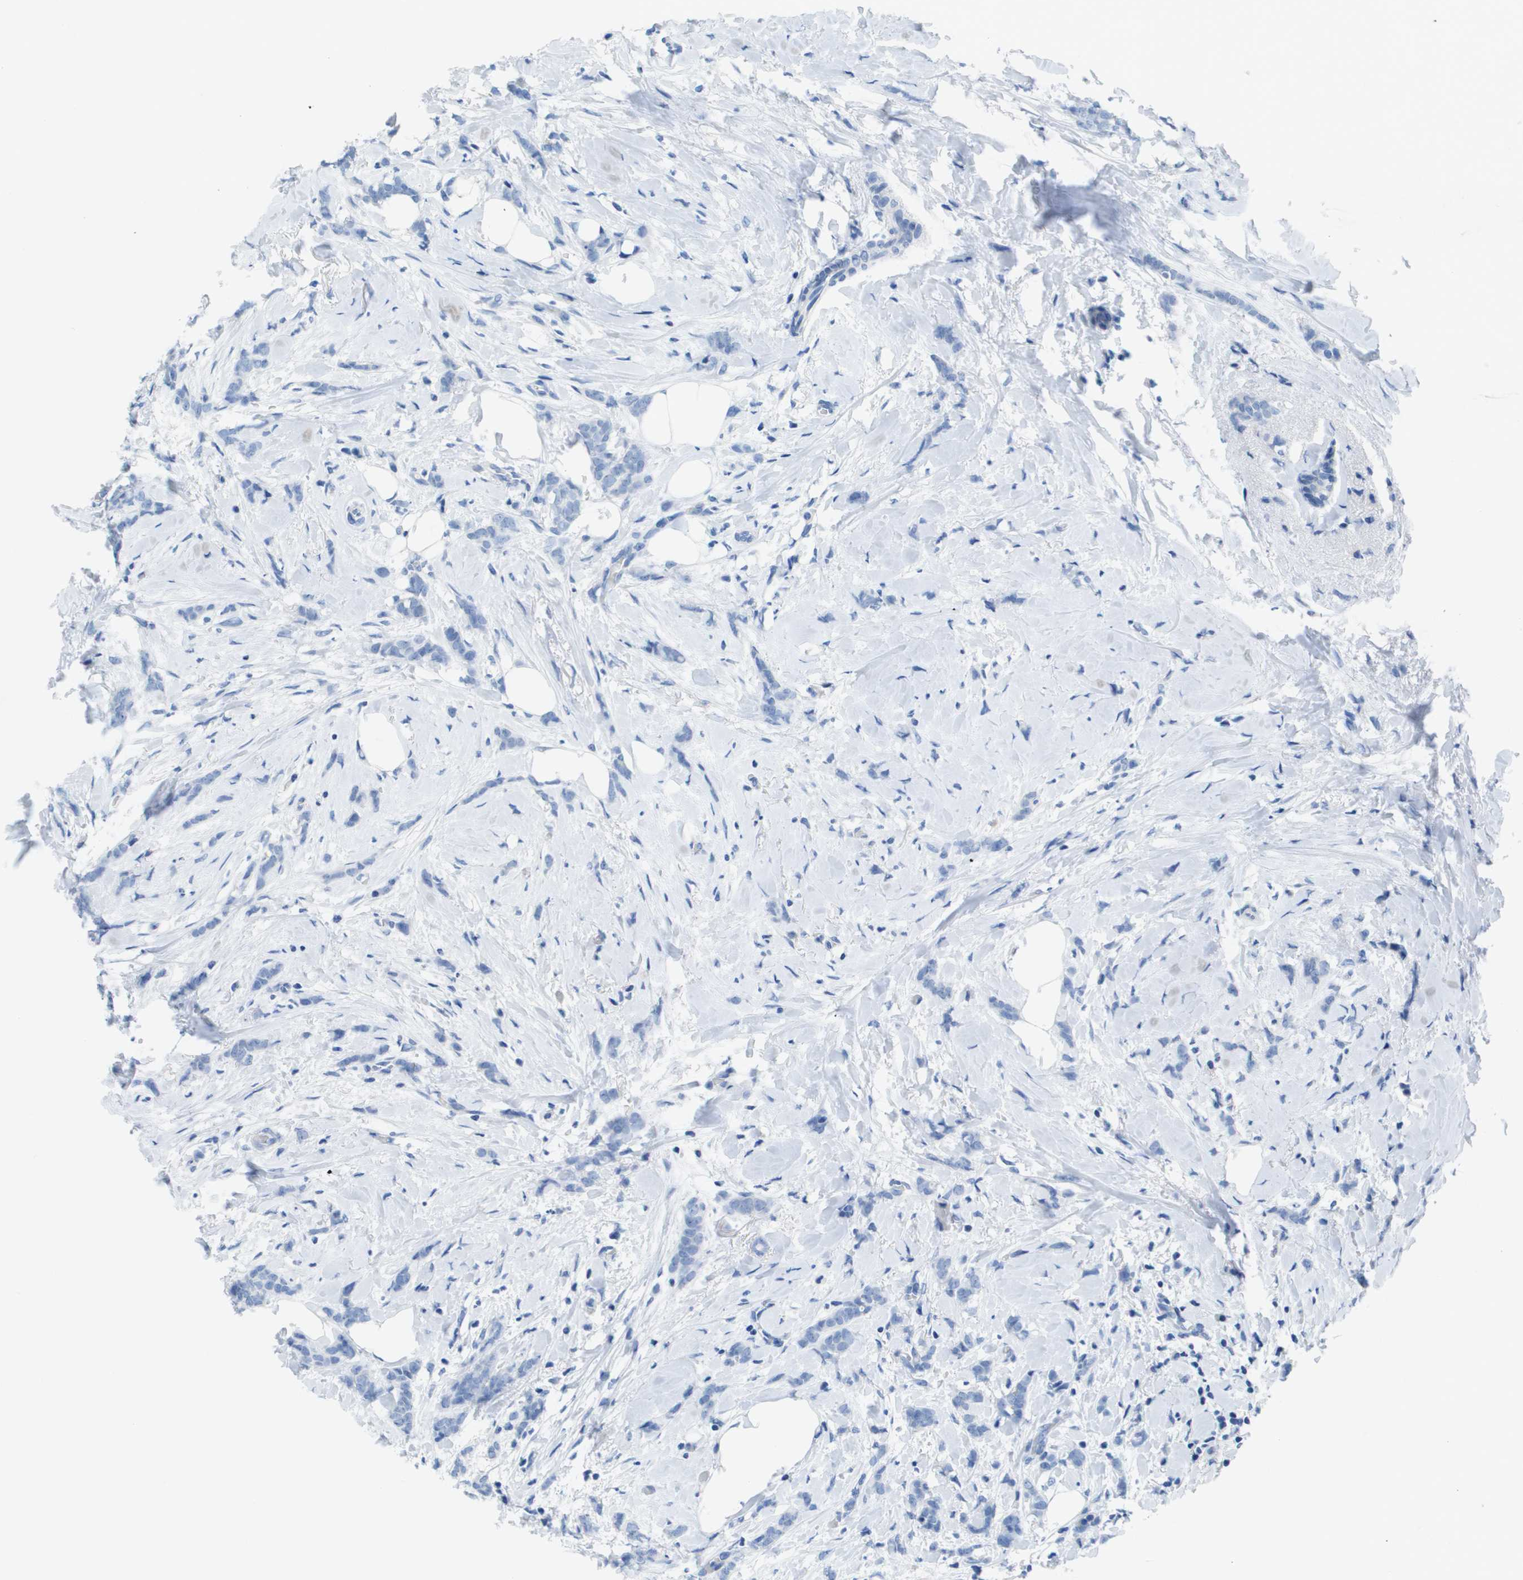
{"staining": {"intensity": "negative", "quantity": "none", "location": "none"}, "tissue": "breast cancer", "cell_type": "Tumor cells", "image_type": "cancer", "snomed": [{"axis": "morphology", "description": "Lobular carcinoma, in situ"}, {"axis": "morphology", "description": "Lobular carcinoma"}, {"axis": "topography", "description": "Breast"}], "caption": "Protein analysis of breast lobular carcinoma reveals no significant expression in tumor cells.", "gene": "NCS1", "patient": {"sex": "female", "age": 41}}